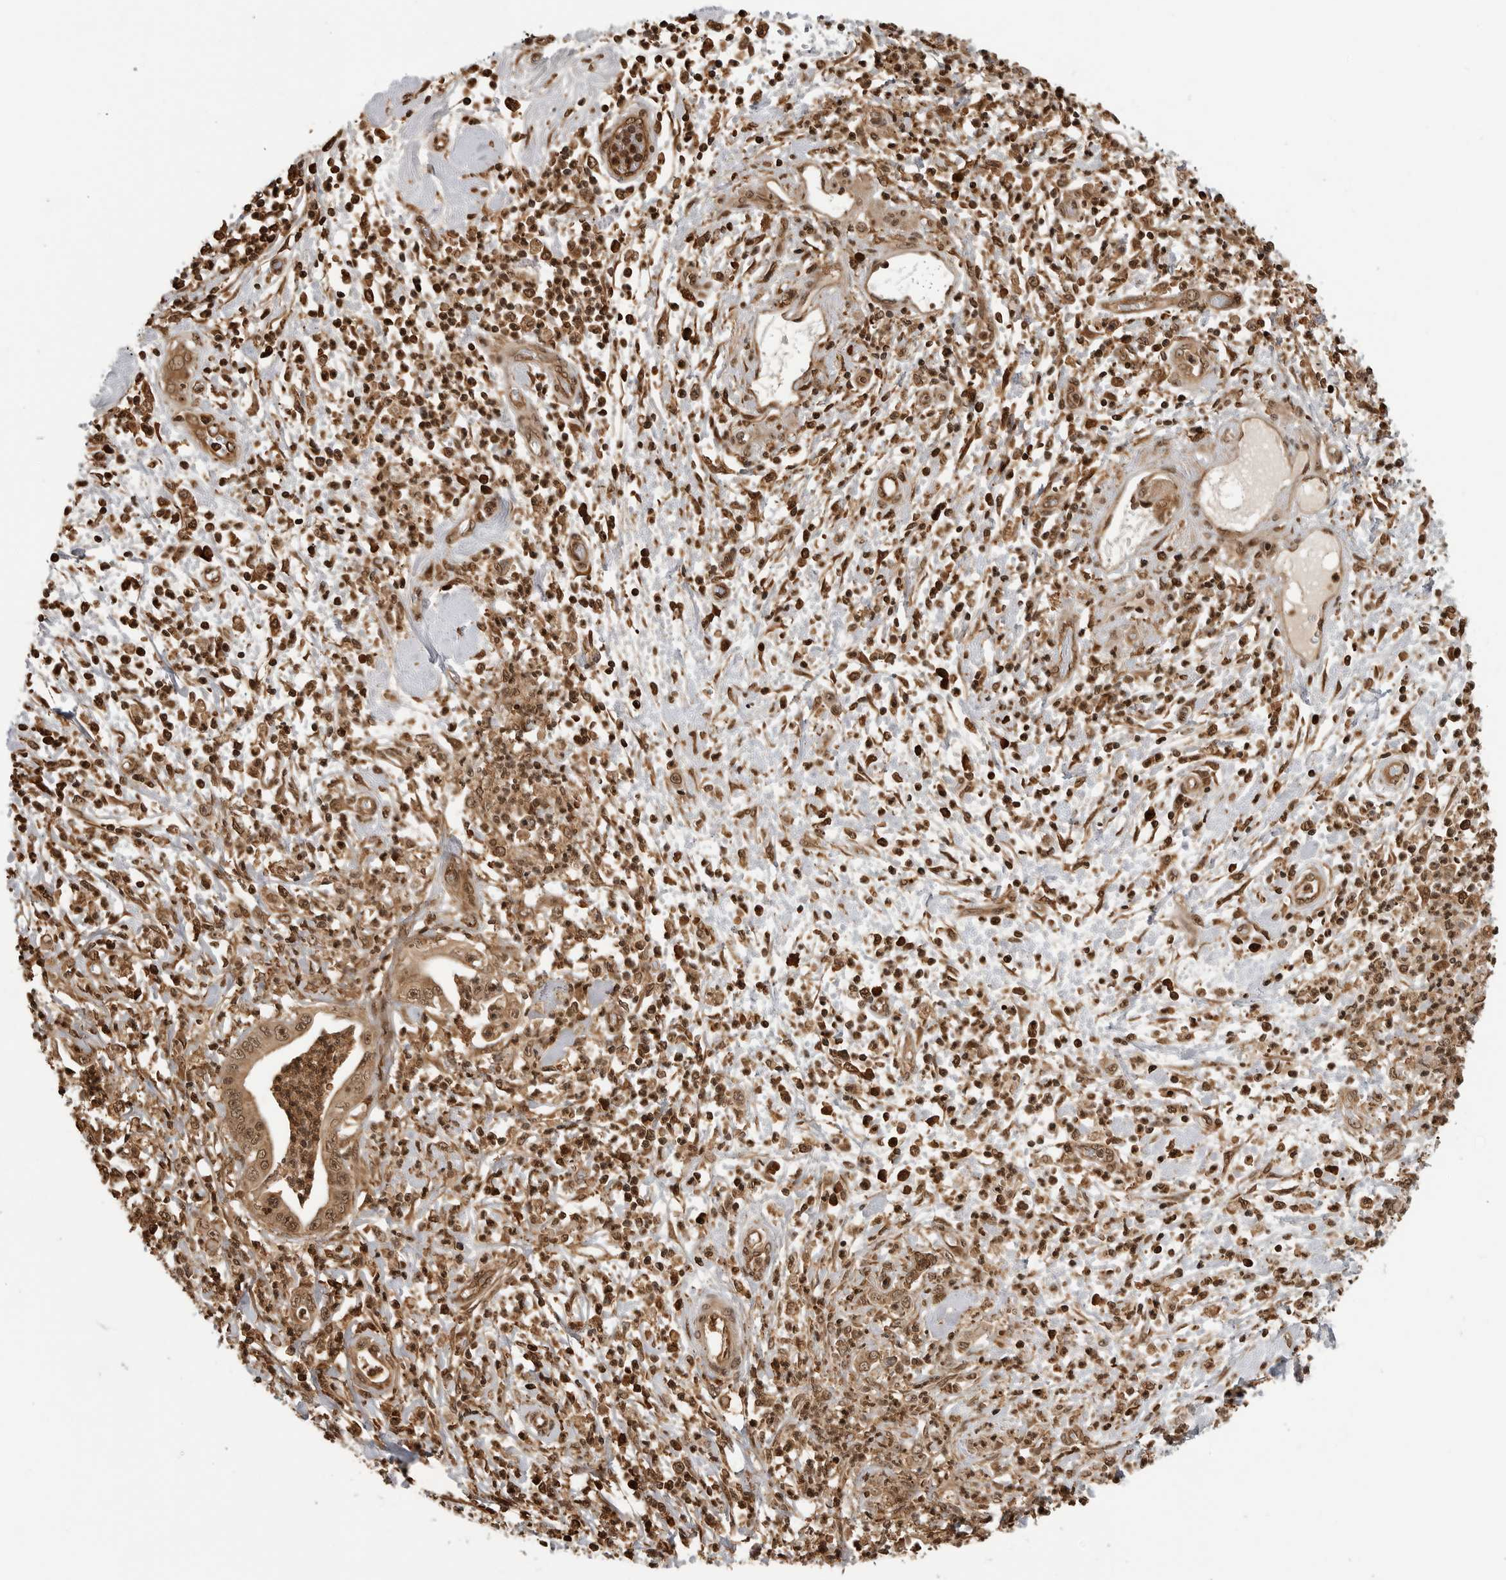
{"staining": {"intensity": "moderate", "quantity": ">75%", "location": "cytoplasmic/membranous,nuclear"}, "tissue": "pancreatic cancer", "cell_type": "Tumor cells", "image_type": "cancer", "snomed": [{"axis": "morphology", "description": "Adenocarcinoma, NOS"}, {"axis": "topography", "description": "Pancreas"}], "caption": "Moderate cytoplasmic/membranous and nuclear protein positivity is appreciated in about >75% of tumor cells in adenocarcinoma (pancreatic).", "gene": "BMP2K", "patient": {"sex": "male", "age": 69}}